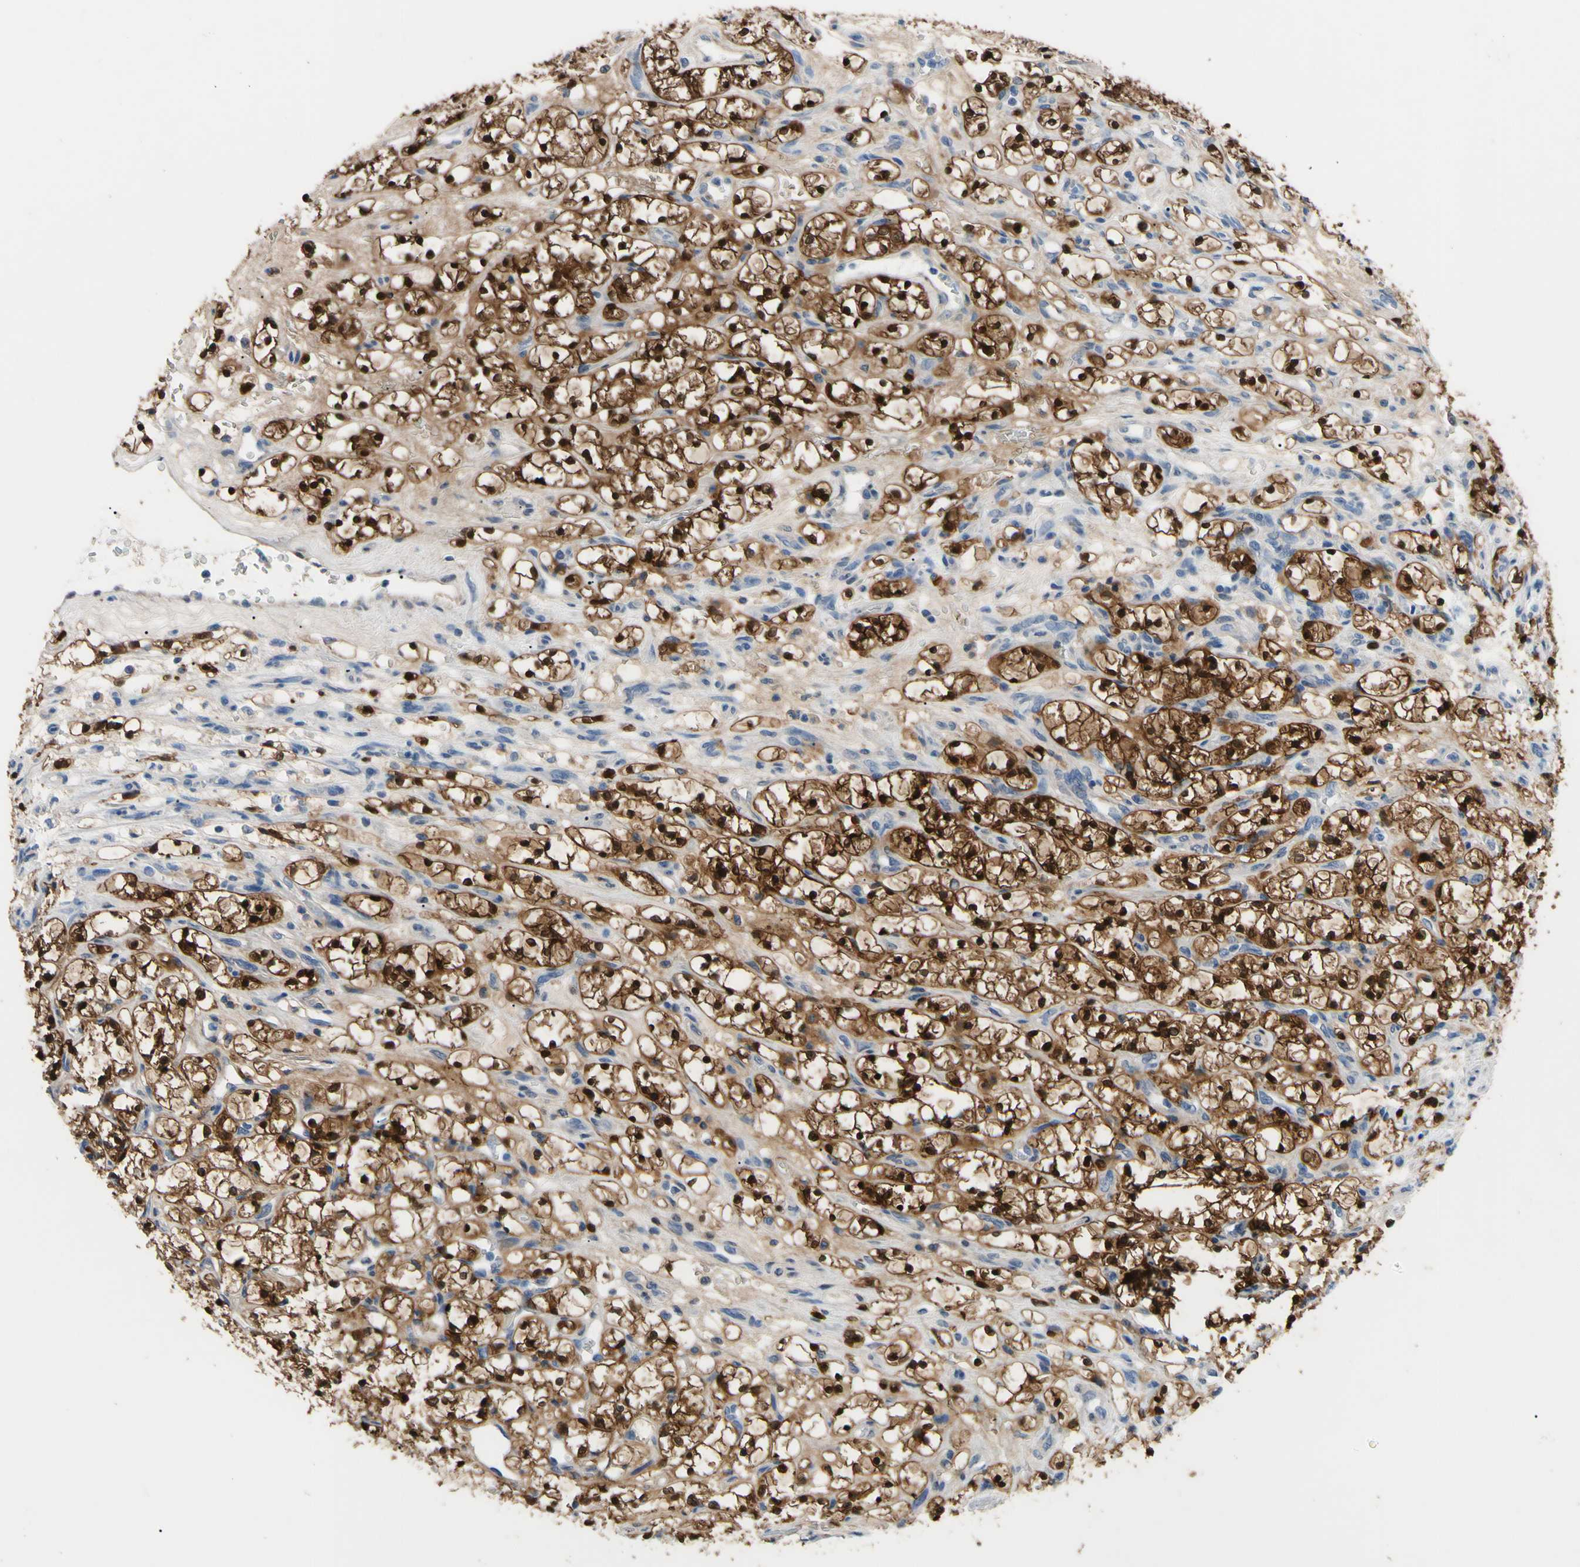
{"staining": {"intensity": "strong", "quantity": ">75%", "location": "cytoplasmic/membranous,nuclear"}, "tissue": "renal cancer", "cell_type": "Tumor cells", "image_type": "cancer", "snomed": [{"axis": "morphology", "description": "Adenocarcinoma, NOS"}, {"axis": "topography", "description": "Kidney"}], "caption": "Human renal adenocarcinoma stained with a protein marker displays strong staining in tumor cells.", "gene": "NOL3", "patient": {"sex": "female", "age": 69}}